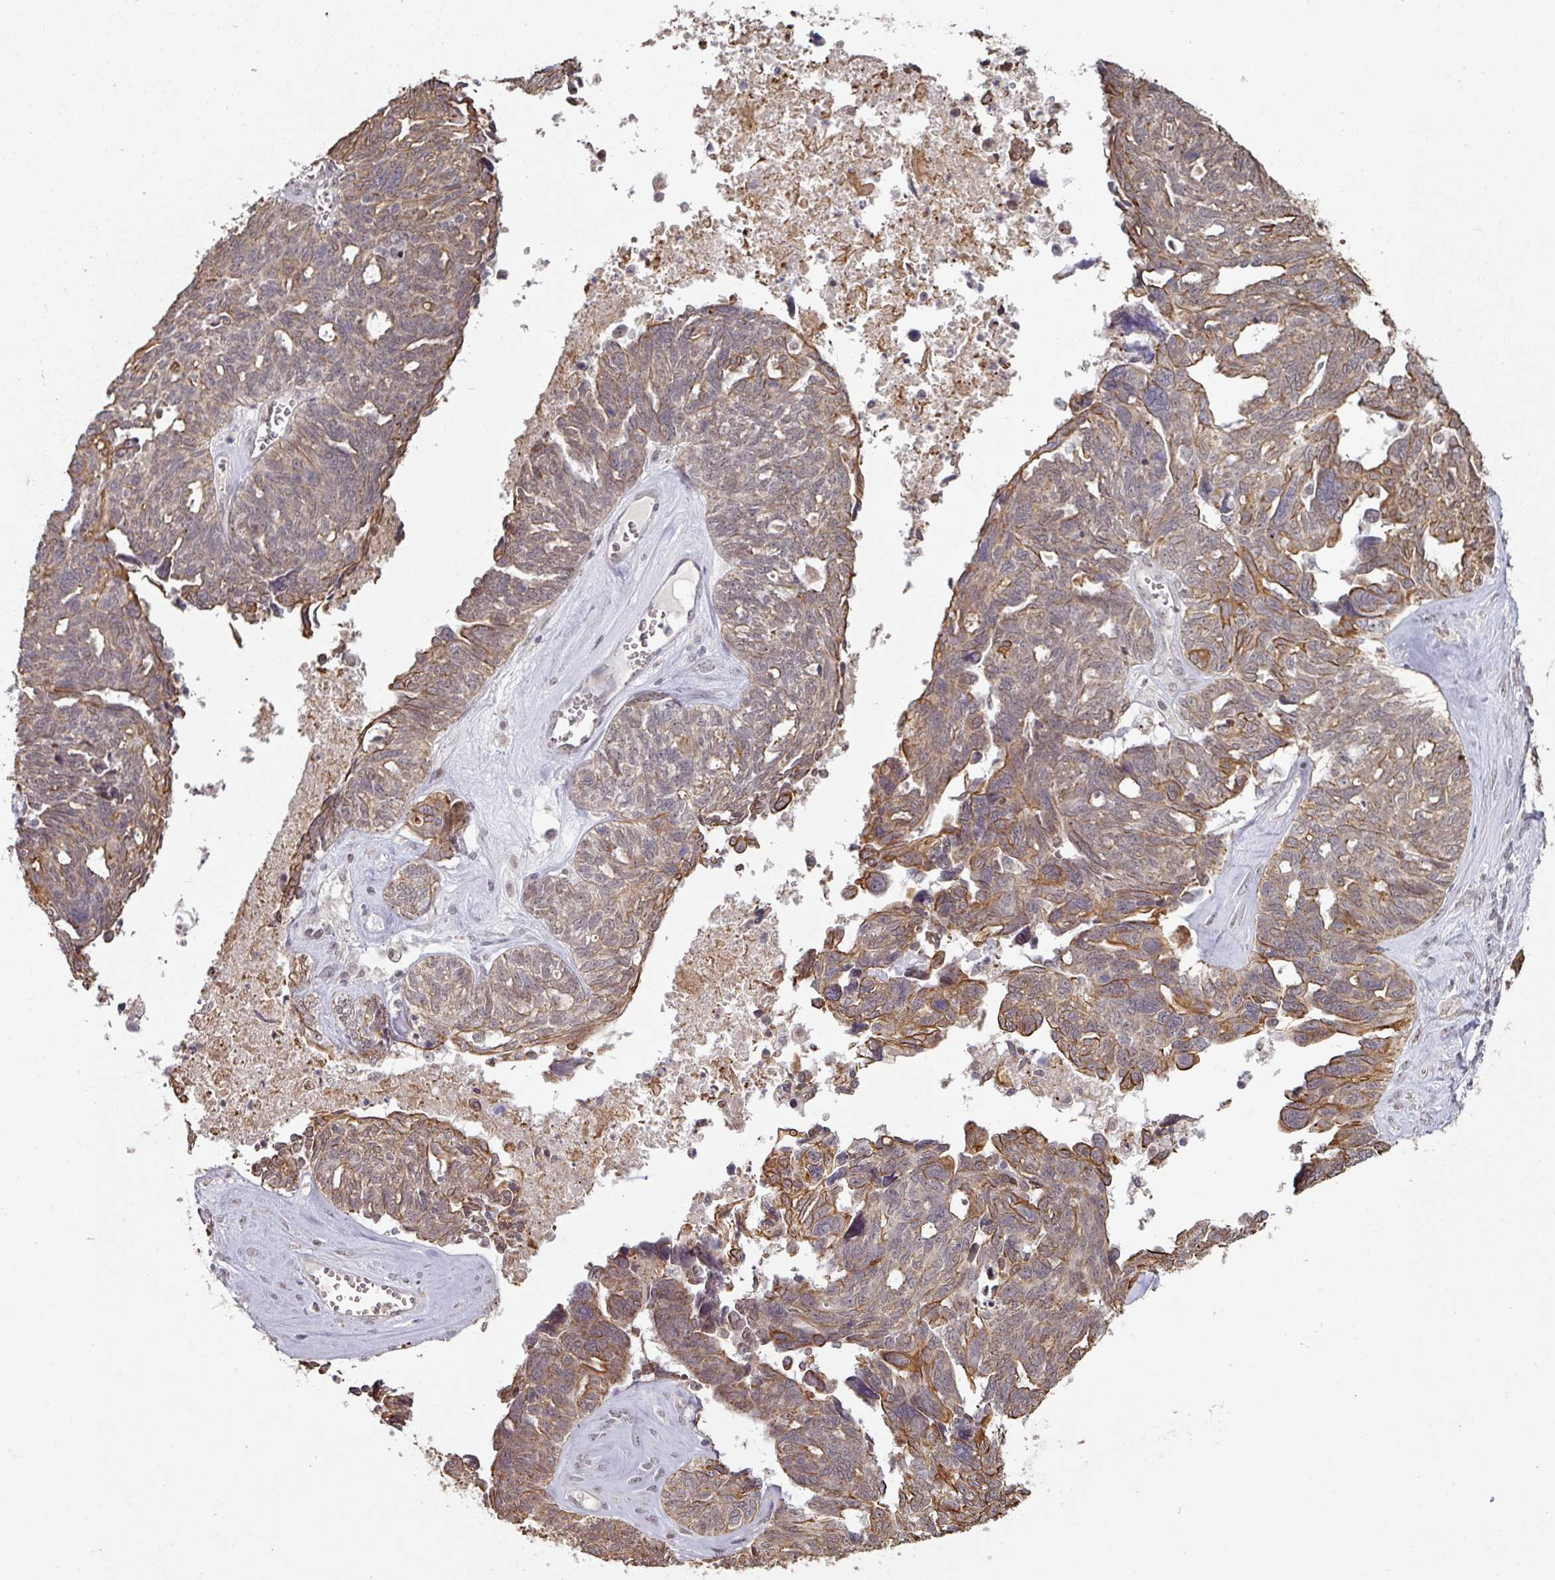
{"staining": {"intensity": "moderate", "quantity": "25%-75%", "location": "cytoplasmic/membranous"}, "tissue": "ovarian cancer", "cell_type": "Tumor cells", "image_type": "cancer", "snomed": [{"axis": "morphology", "description": "Cystadenocarcinoma, serous, NOS"}, {"axis": "topography", "description": "Ovary"}], "caption": "Serous cystadenocarcinoma (ovarian) stained with a protein marker demonstrates moderate staining in tumor cells.", "gene": "GTF2H3", "patient": {"sex": "female", "age": 79}}